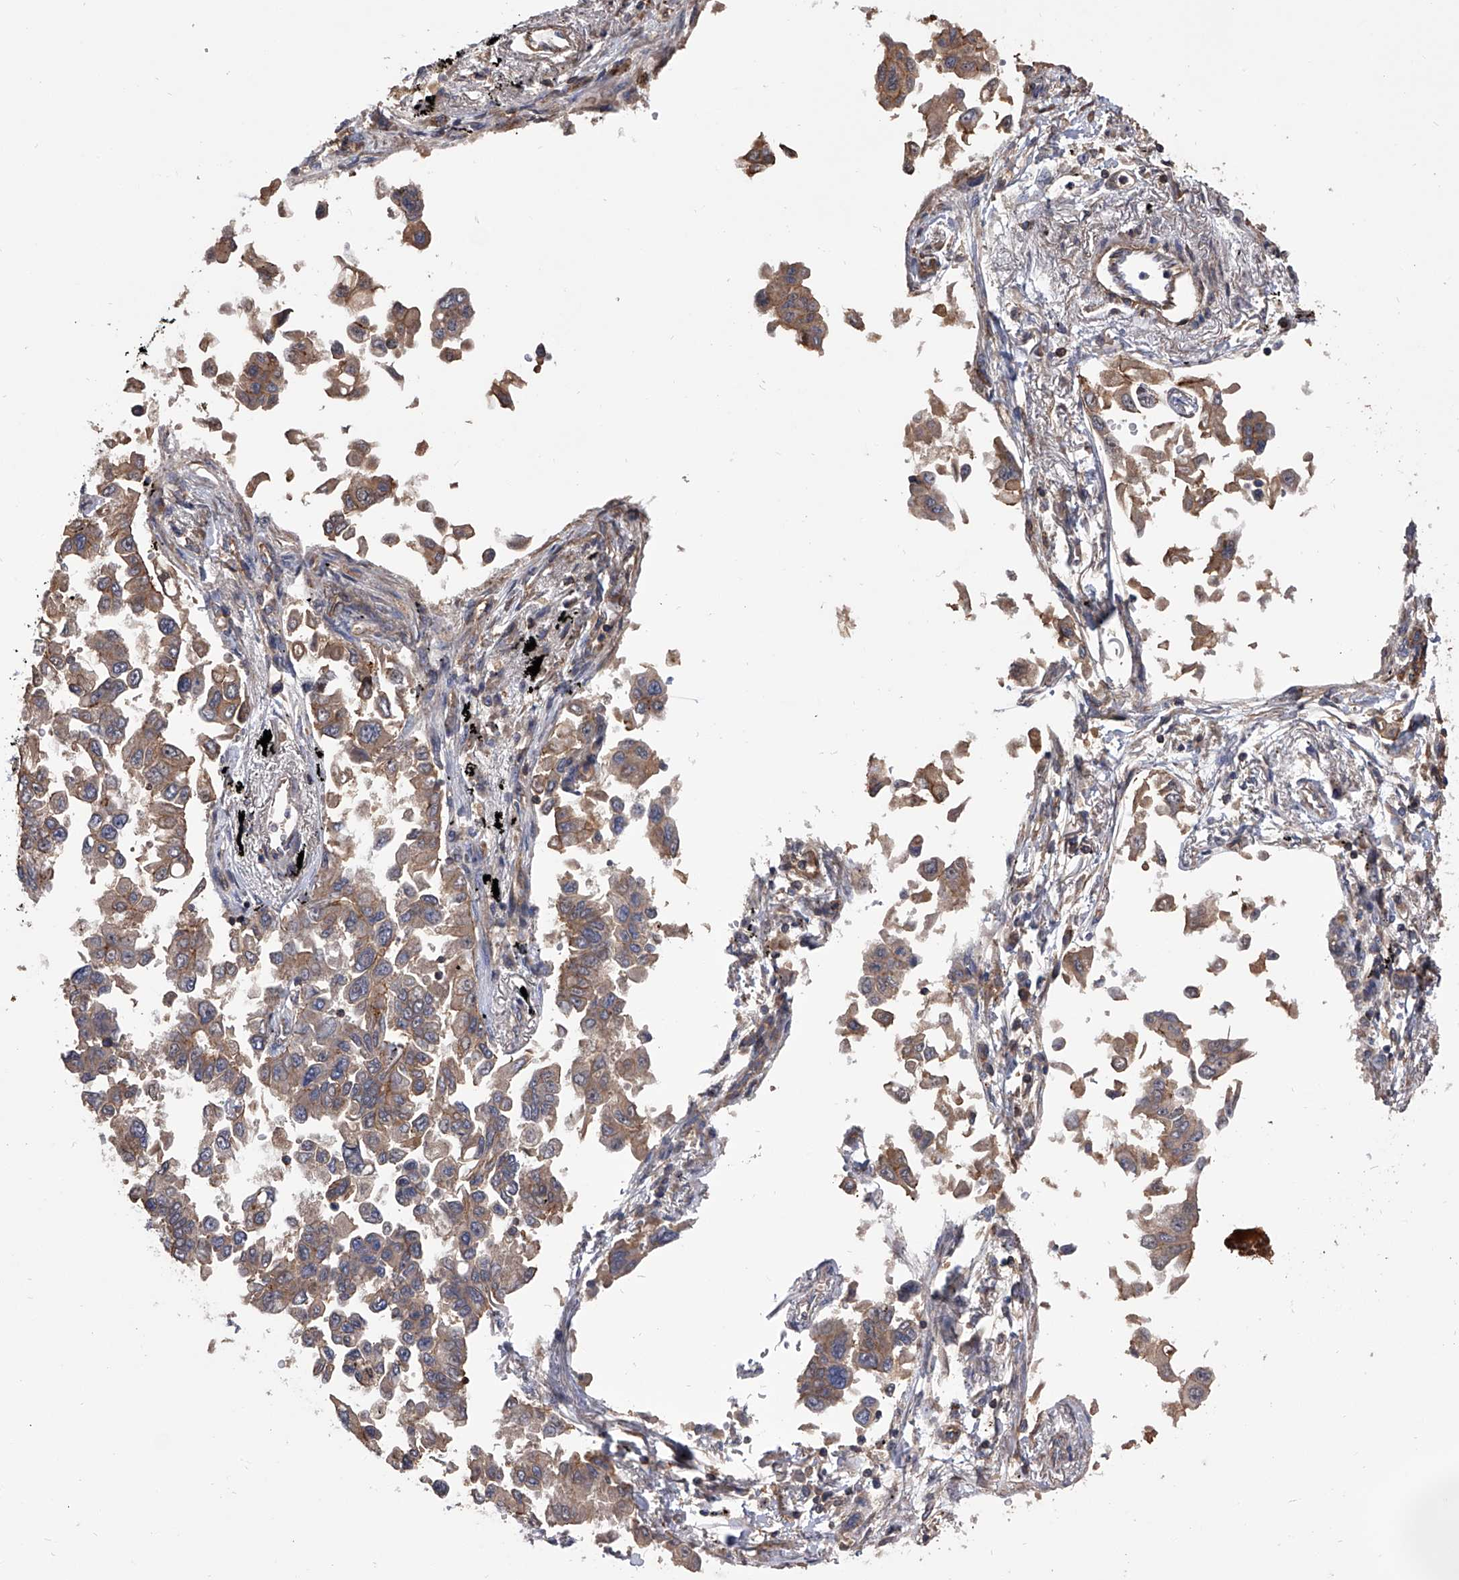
{"staining": {"intensity": "moderate", "quantity": ">75%", "location": "cytoplasmic/membranous"}, "tissue": "lung cancer", "cell_type": "Tumor cells", "image_type": "cancer", "snomed": [{"axis": "morphology", "description": "Adenocarcinoma, NOS"}, {"axis": "topography", "description": "Lung"}], "caption": "Human lung cancer (adenocarcinoma) stained with a protein marker shows moderate staining in tumor cells.", "gene": "CUL7", "patient": {"sex": "female", "age": 67}}